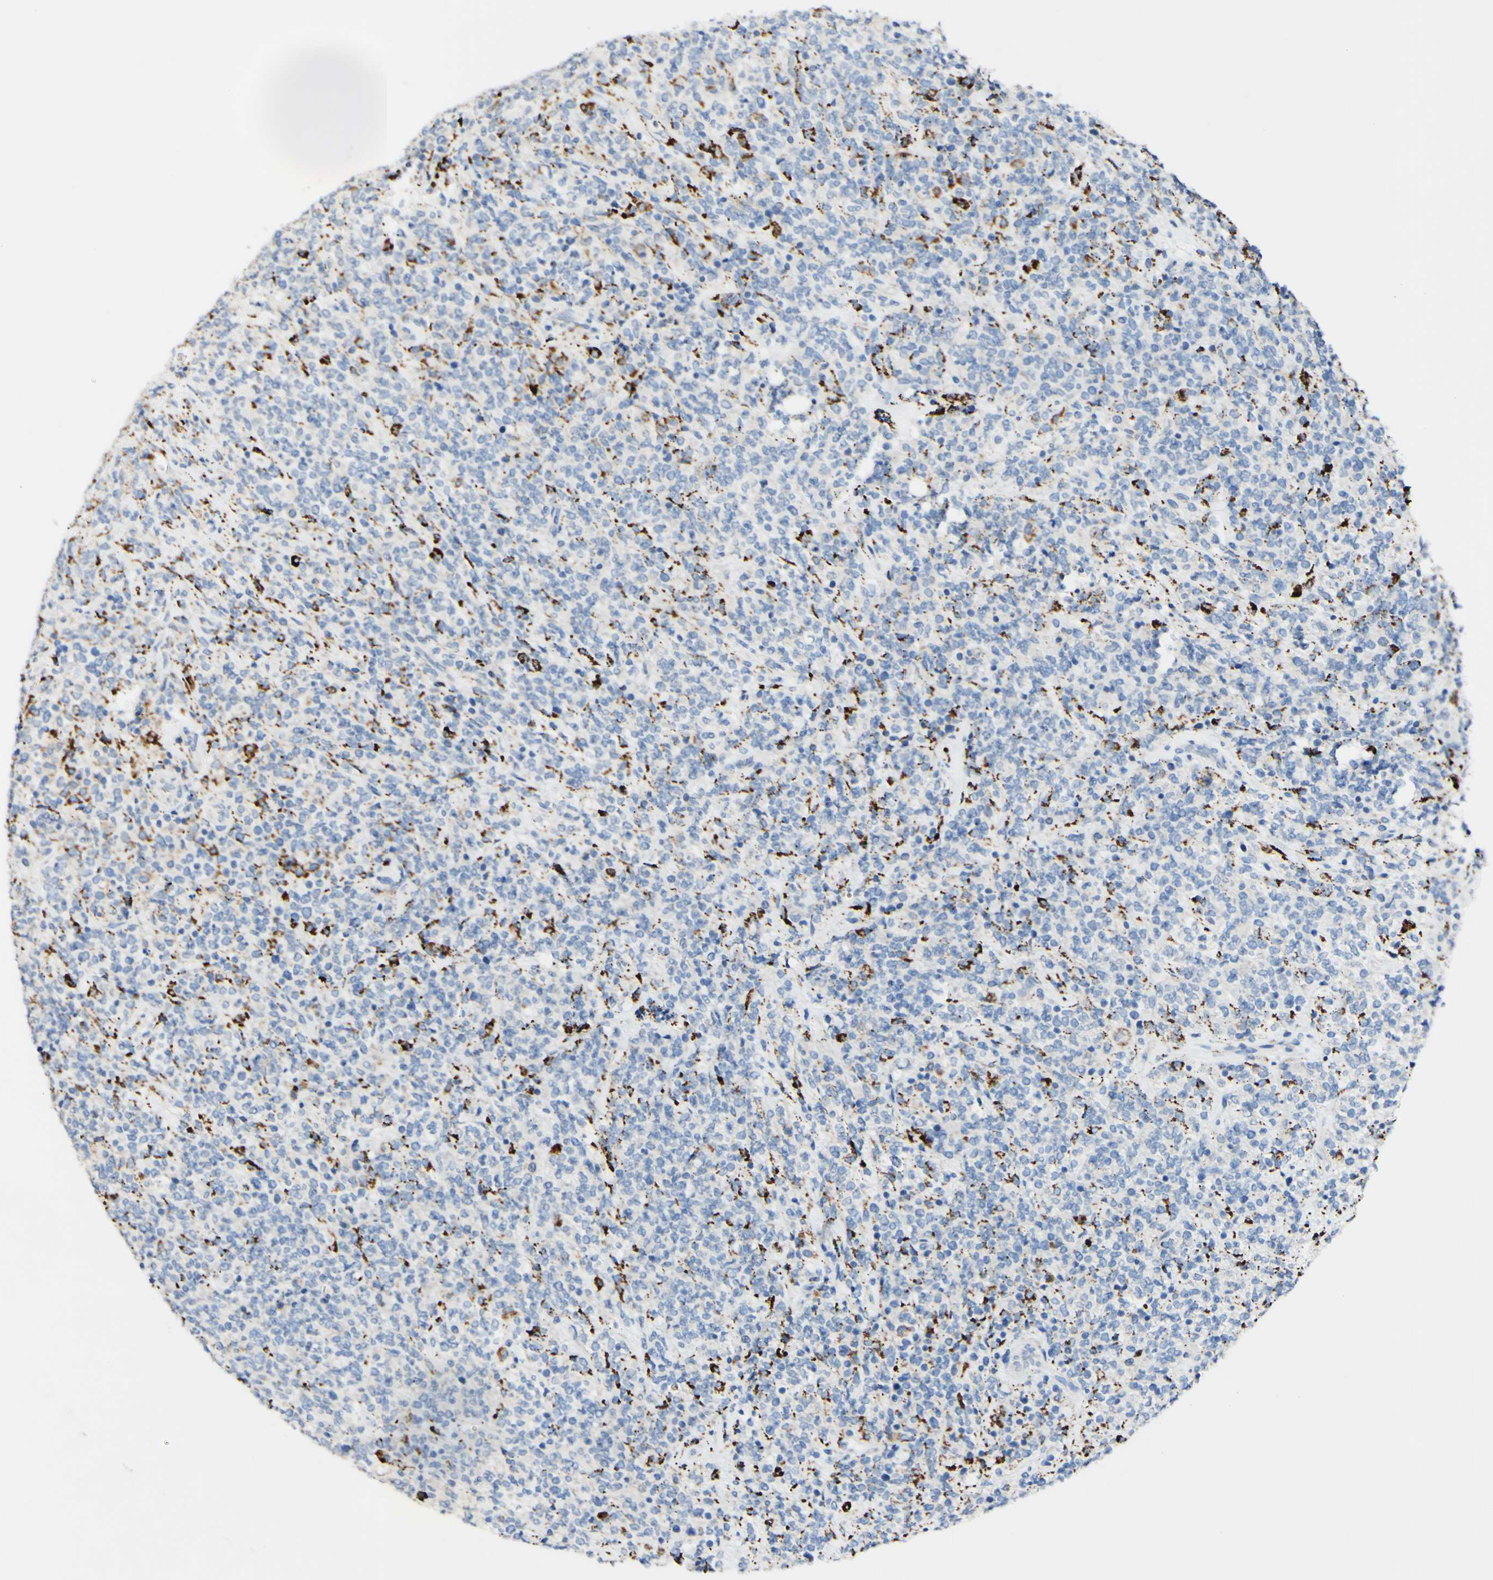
{"staining": {"intensity": "negative", "quantity": "none", "location": "none"}, "tissue": "lymphoma", "cell_type": "Tumor cells", "image_type": "cancer", "snomed": [{"axis": "morphology", "description": "Malignant lymphoma, non-Hodgkin's type, High grade"}, {"axis": "topography", "description": "Soft tissue"}], "caption": "Tumor cells are negative for protein expression in human lymphoma. (Stains: DAB (3,3'-diaminobenzidine) IHC with hematoxylin counter stain, Microscopy: brightfield microscopy at high magnification).", "gene": "FGF4", "patient": {"sex": "male", "age": 18}}